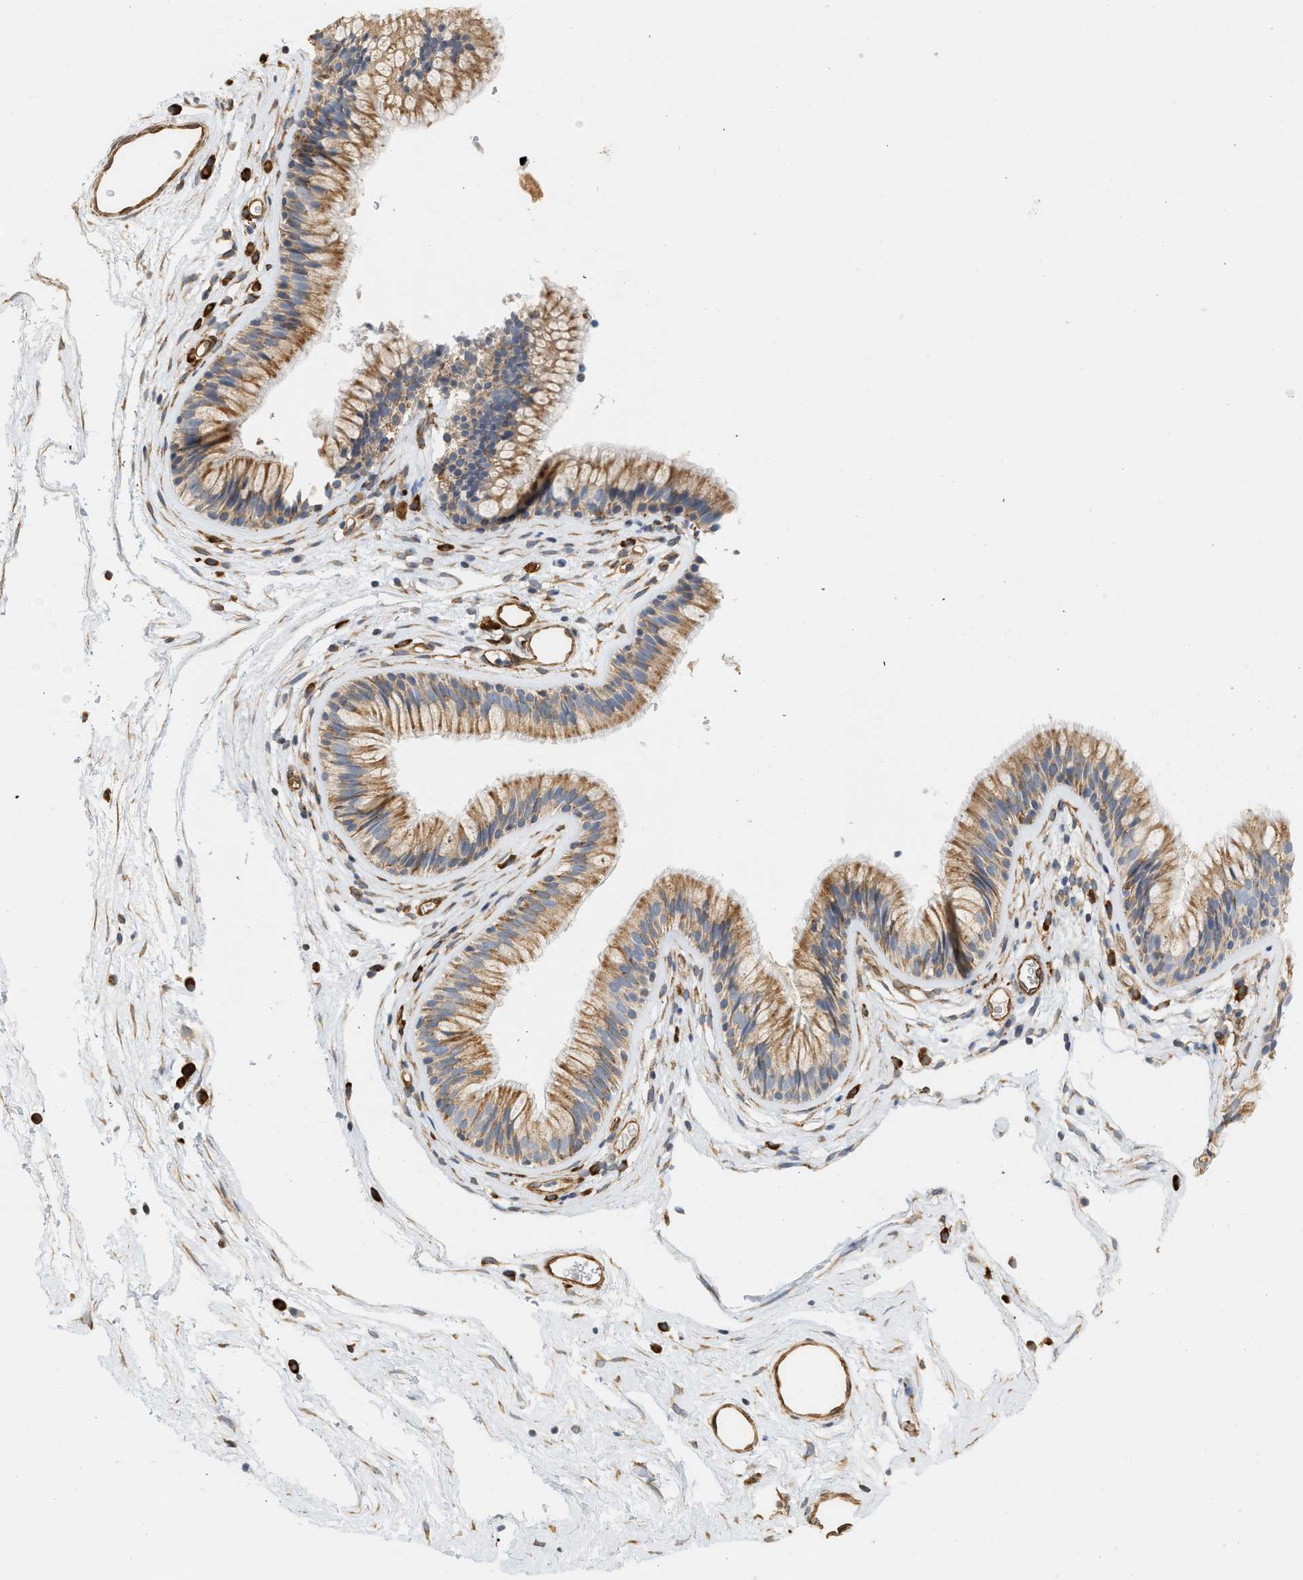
{"staining": {"intensity": "moderate", "quantity": ">75%", "location": "cytoplasmic/membranous"}, "tissue": "nasopharynx", "cell_type": "Respiratory epithelial cells", "image_type": "normal", "snomed": [{"axis": "morphology", "description": "Normal tissue, NOS"}, {"axis": "morphology", "description": "Inflammation, NOS"}, {"axis": "topography", "description": "Nasopharynx"}], "caption": "Human nasopharynx stained for a protein (brown) displays moderate cytoplasmic/membranous positive staining in about >75% of respiratory epithelial cells.", "gene": "SVOP", "patient": {"sex": "male", "age": 48}}